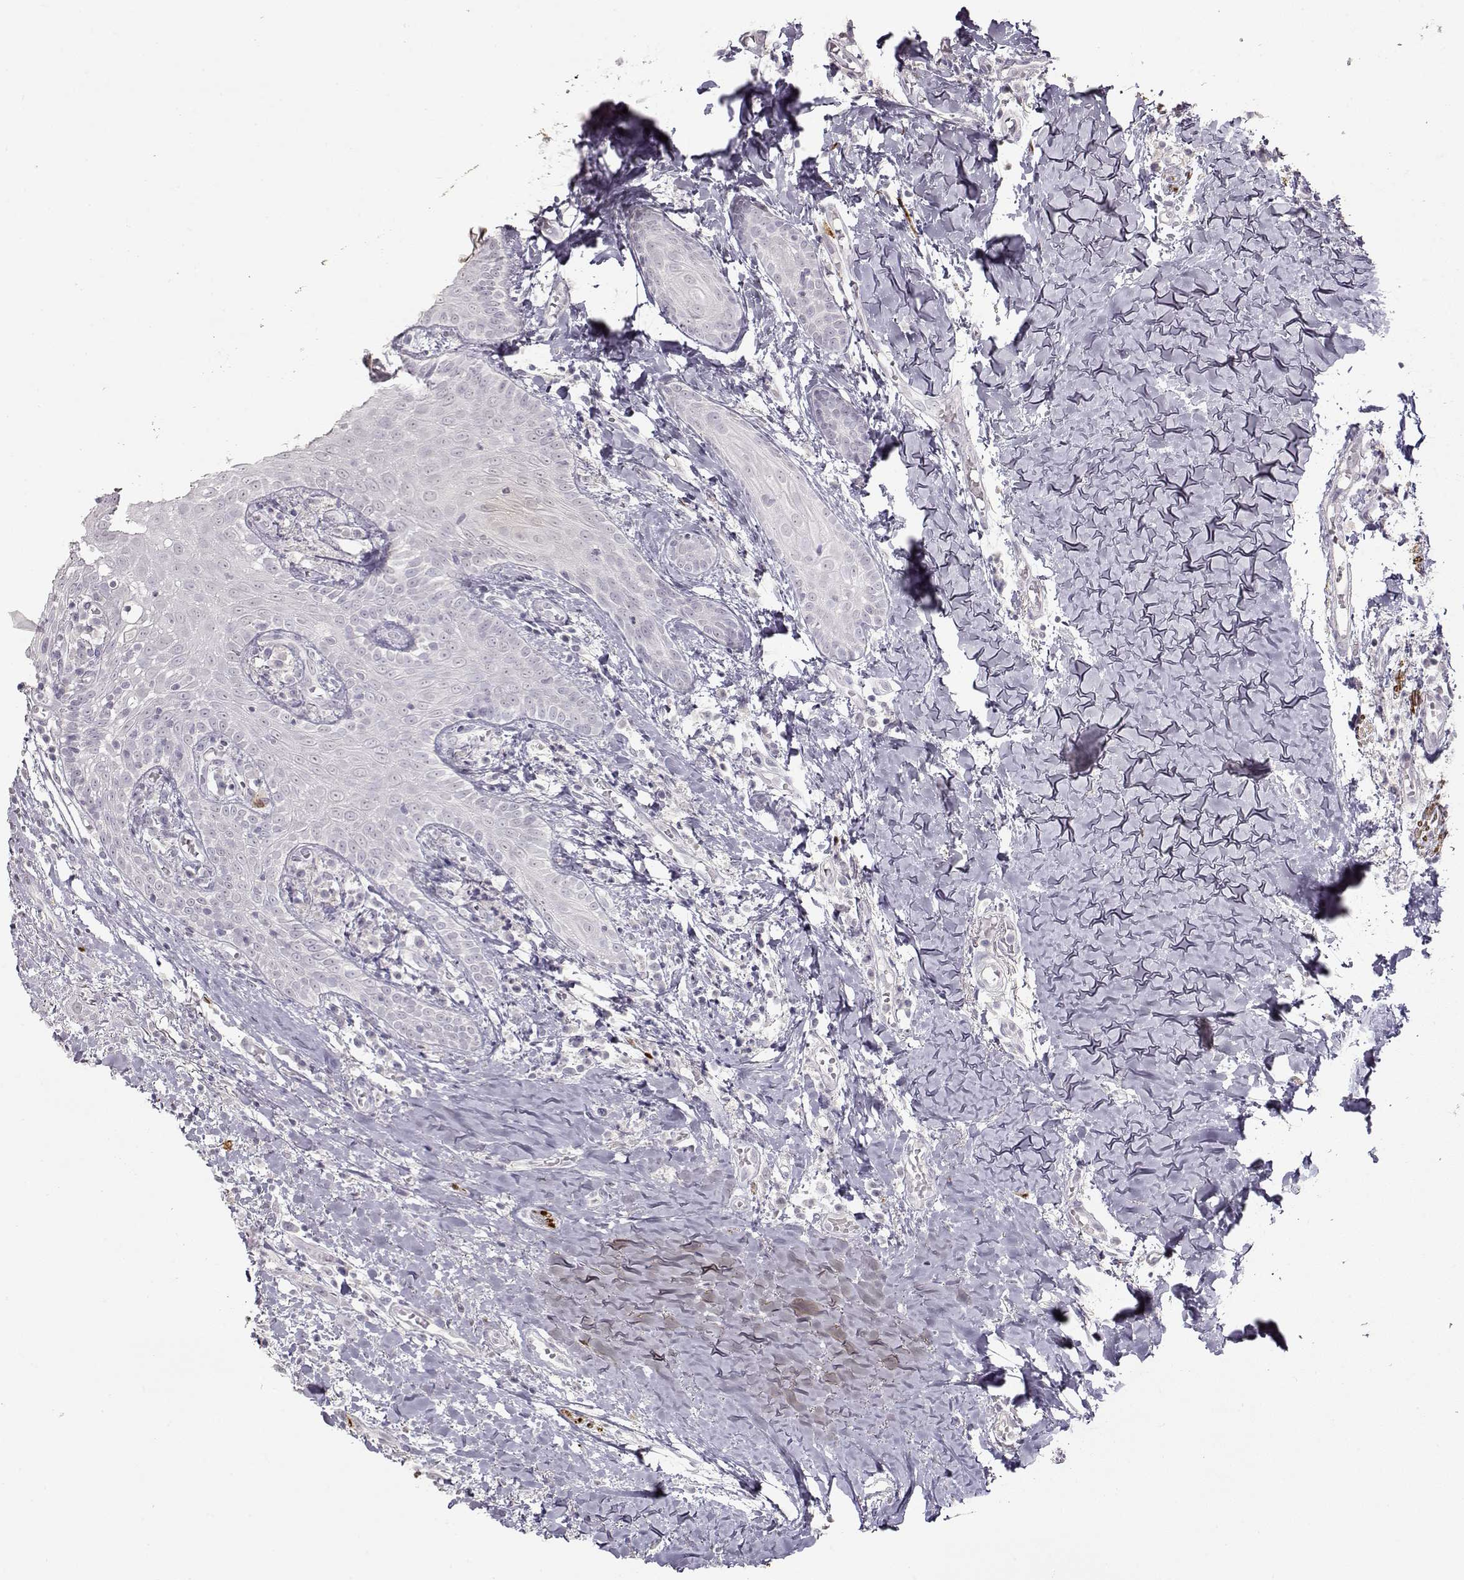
{"staining": {"intensity": "negative", "quantity": "none", "location": "none"}, "tissue": "head and neck cancer", "cell_type": "Tumor cells", "image_type": "cancer", "snomed": [{"axis": "morphology", "description": "Normal tissue, NOS"}, {"axis": "morphology", "description": "Squamous cell carcinoma, NOS"}, {"axis": "topography", "description": "Oral tissue"}, {"axis": "topography", "description": "Salivary gland"}, {"axis": "topography", "description": "Head-Neck"}], "caption": "An immunohistochemistry (IHC) histopathology image of squamous cell carcinoma (head and neck) is shown. There is no staining in tumor cells of squamous cell carcinoma (head and neck).", "gene": "S100B", "patient": {"sex": "female", "age": 62}}